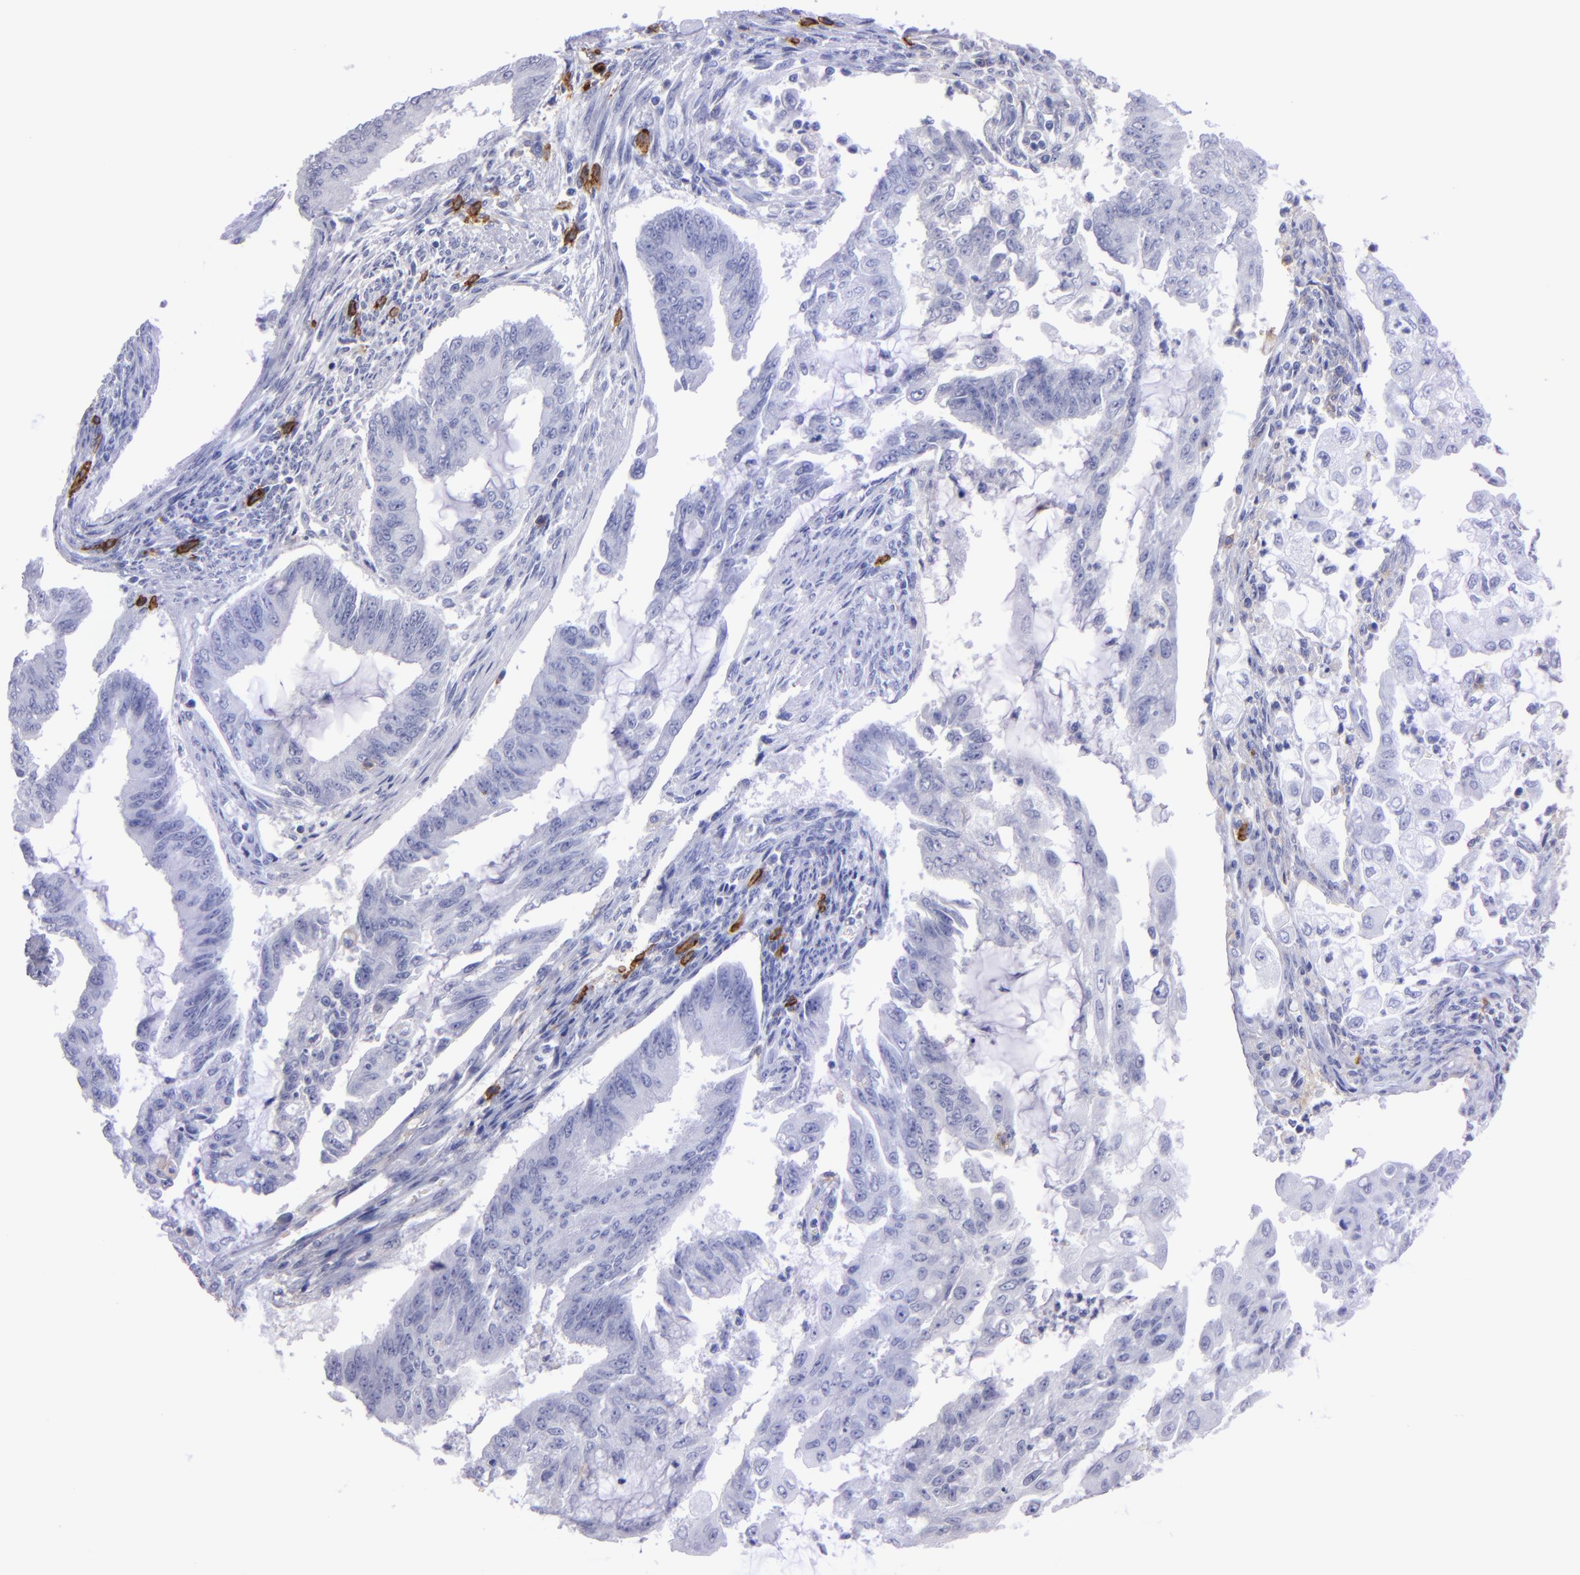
{"staining": {"intensity": "negative", "quantity": "none", "location": "none"}, "tissue": "endometrial cancer", "cell_type": "Tumor cells", "image_type": "cancer", "snomed": [{"axis": "morphology", "description": "Adenocarcinoma, NOS"}, {"axis": "topography", "description": "Endometrium"}], "caption": "Histopathology image shows no significant protein staining in tumor cells of endometrial cancer. (DAB (3,3'-diaminobenzidine) immunohistochemistry (IHC) with hematoxylin counter stain).", "gene": "CD38", "patient": {"sex": "female", "age": 75}}